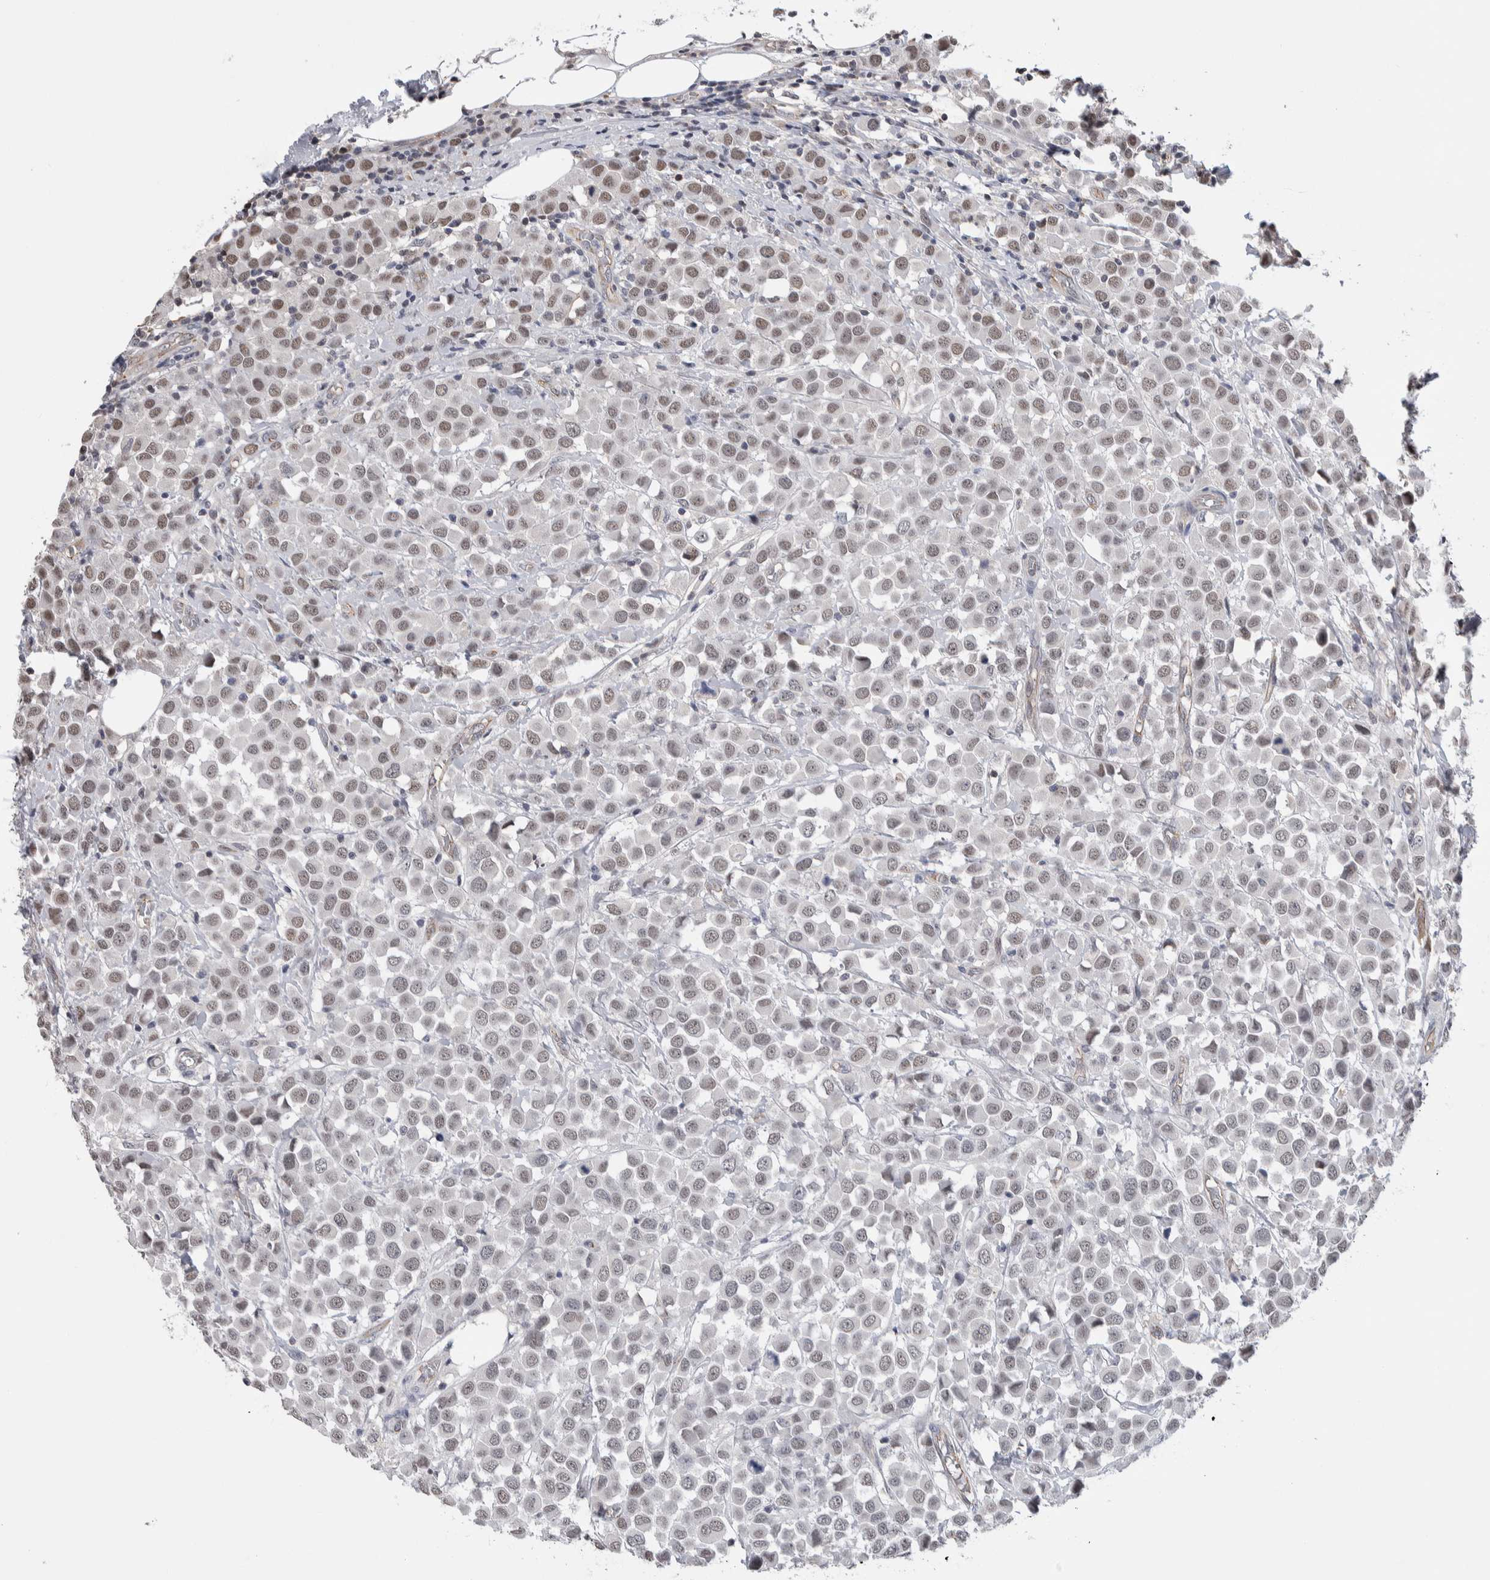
{"staining": {"intensity": "weak", "quantity": "25%-75%", "location": "nuclear"}, "tissue": "breast cancer", "cell_type": "Tumor cells", "image_type": "cancer", "snomed": [{"axis": "morphology", "description": "Duct carcinoma"}, {"axis": "topography", "description": "Breast"}], "caption": "This image demonstrates IHC staining of breast cancer (intraductal carcinoma), with low weak nuclear staining in about 25%-75% of tumor cells.", "gene": "ZBTB49", "patient": {"sex": "female", "age": 61}}